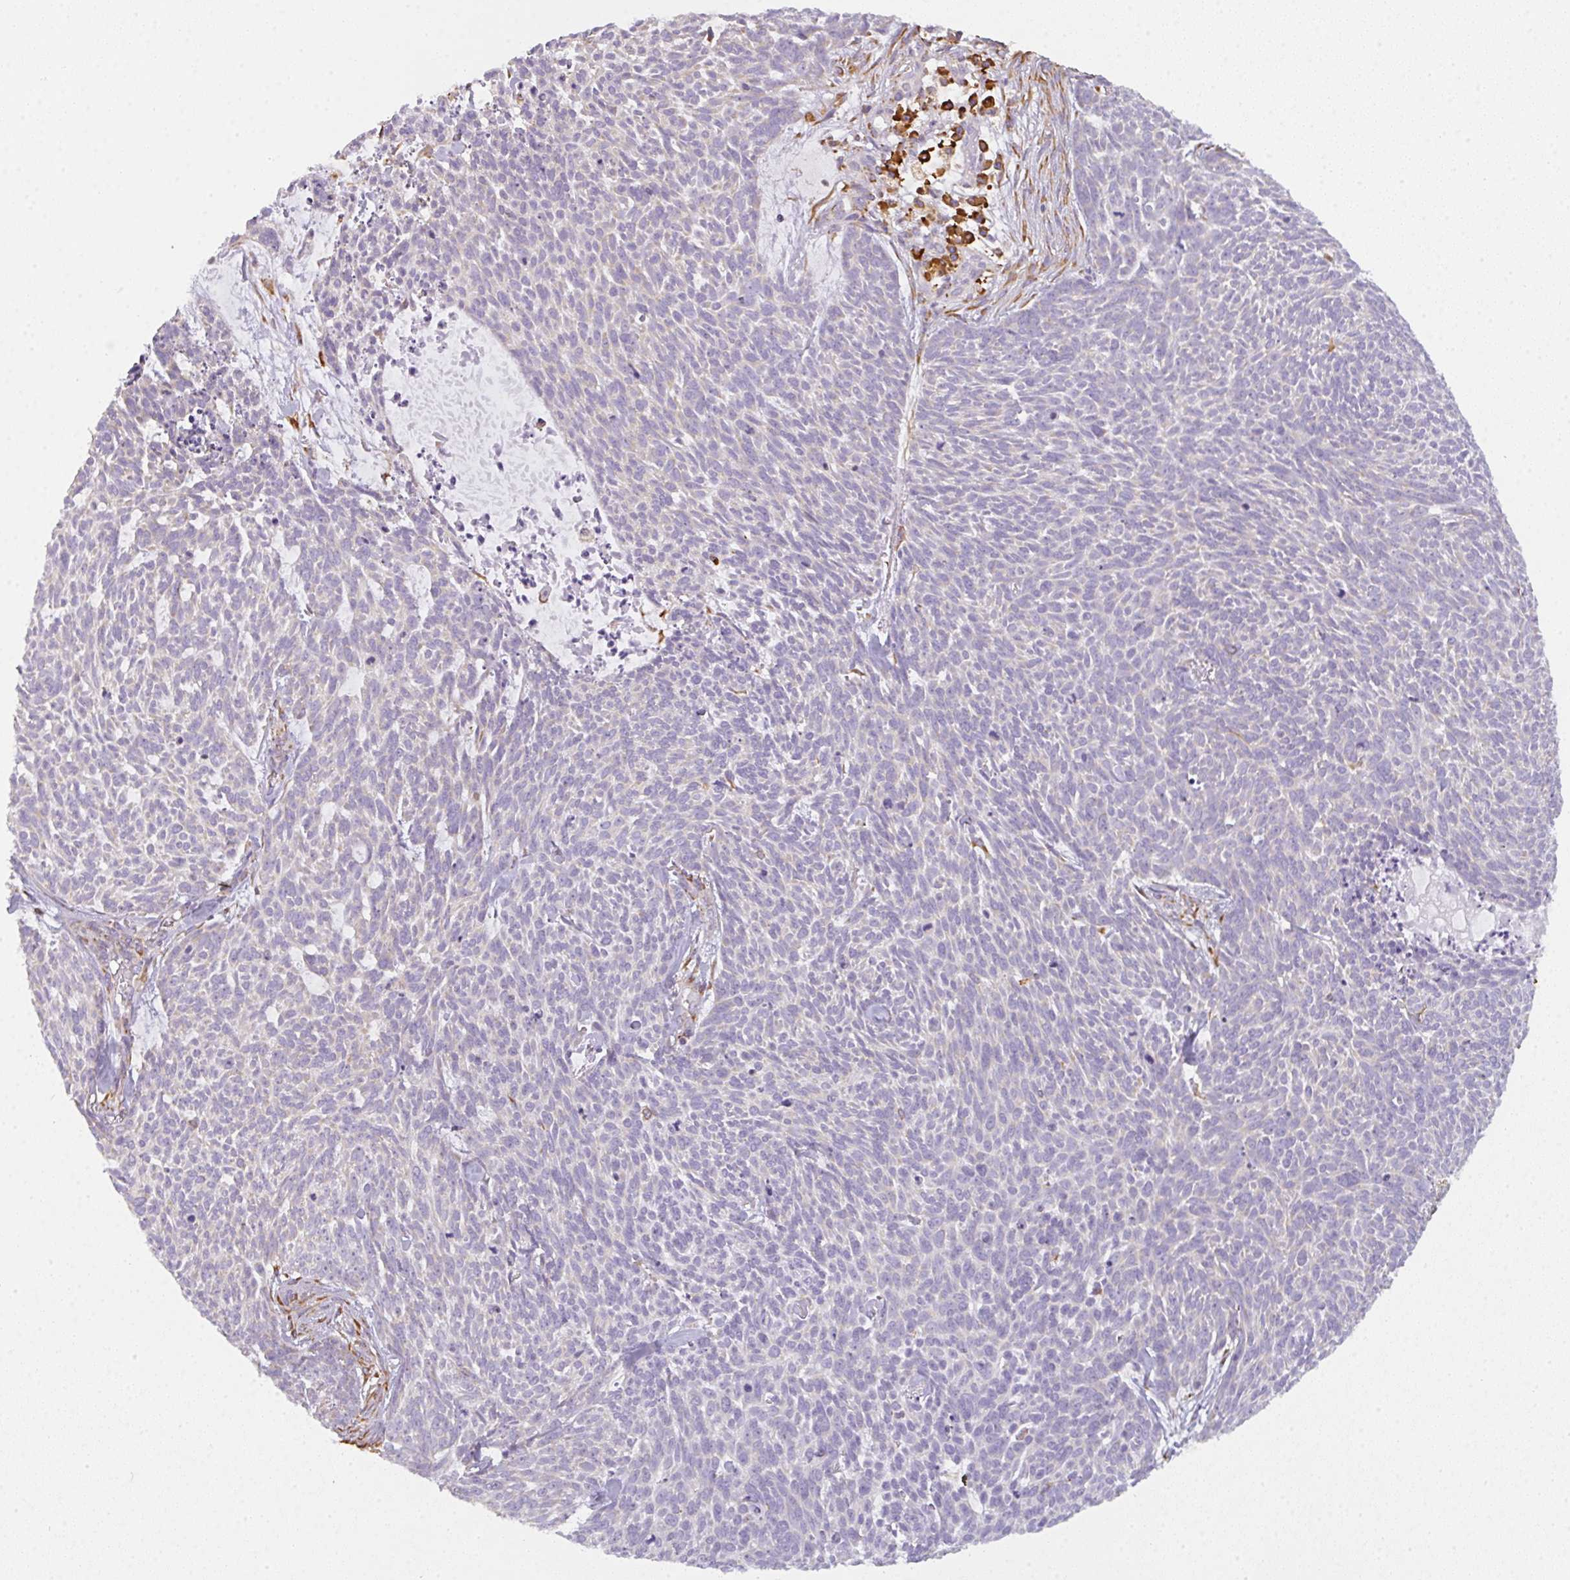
{"staining": {"intensity": "negative", "quantity": "none", "location": "none"}, "tissue": "skin cancer", "cell_type": "Tumor cells", "image_type": "cancer", "snomed": [{"axis": "morphology", "description": "Basal cell carcinoma"}, {"axis": "topography", "description": "Skin"}], "caption": "Immunohistochemistry (IHC) of skin basal cell carcinoma shows no positivity in tumor cells. (DAB (3,3'-diaminobenzidine) immunohistochemistry visualized using brightfield microscopy, high magnification).", "gene": "DOK4", "patient": {"sex": "female", "age": 93}}